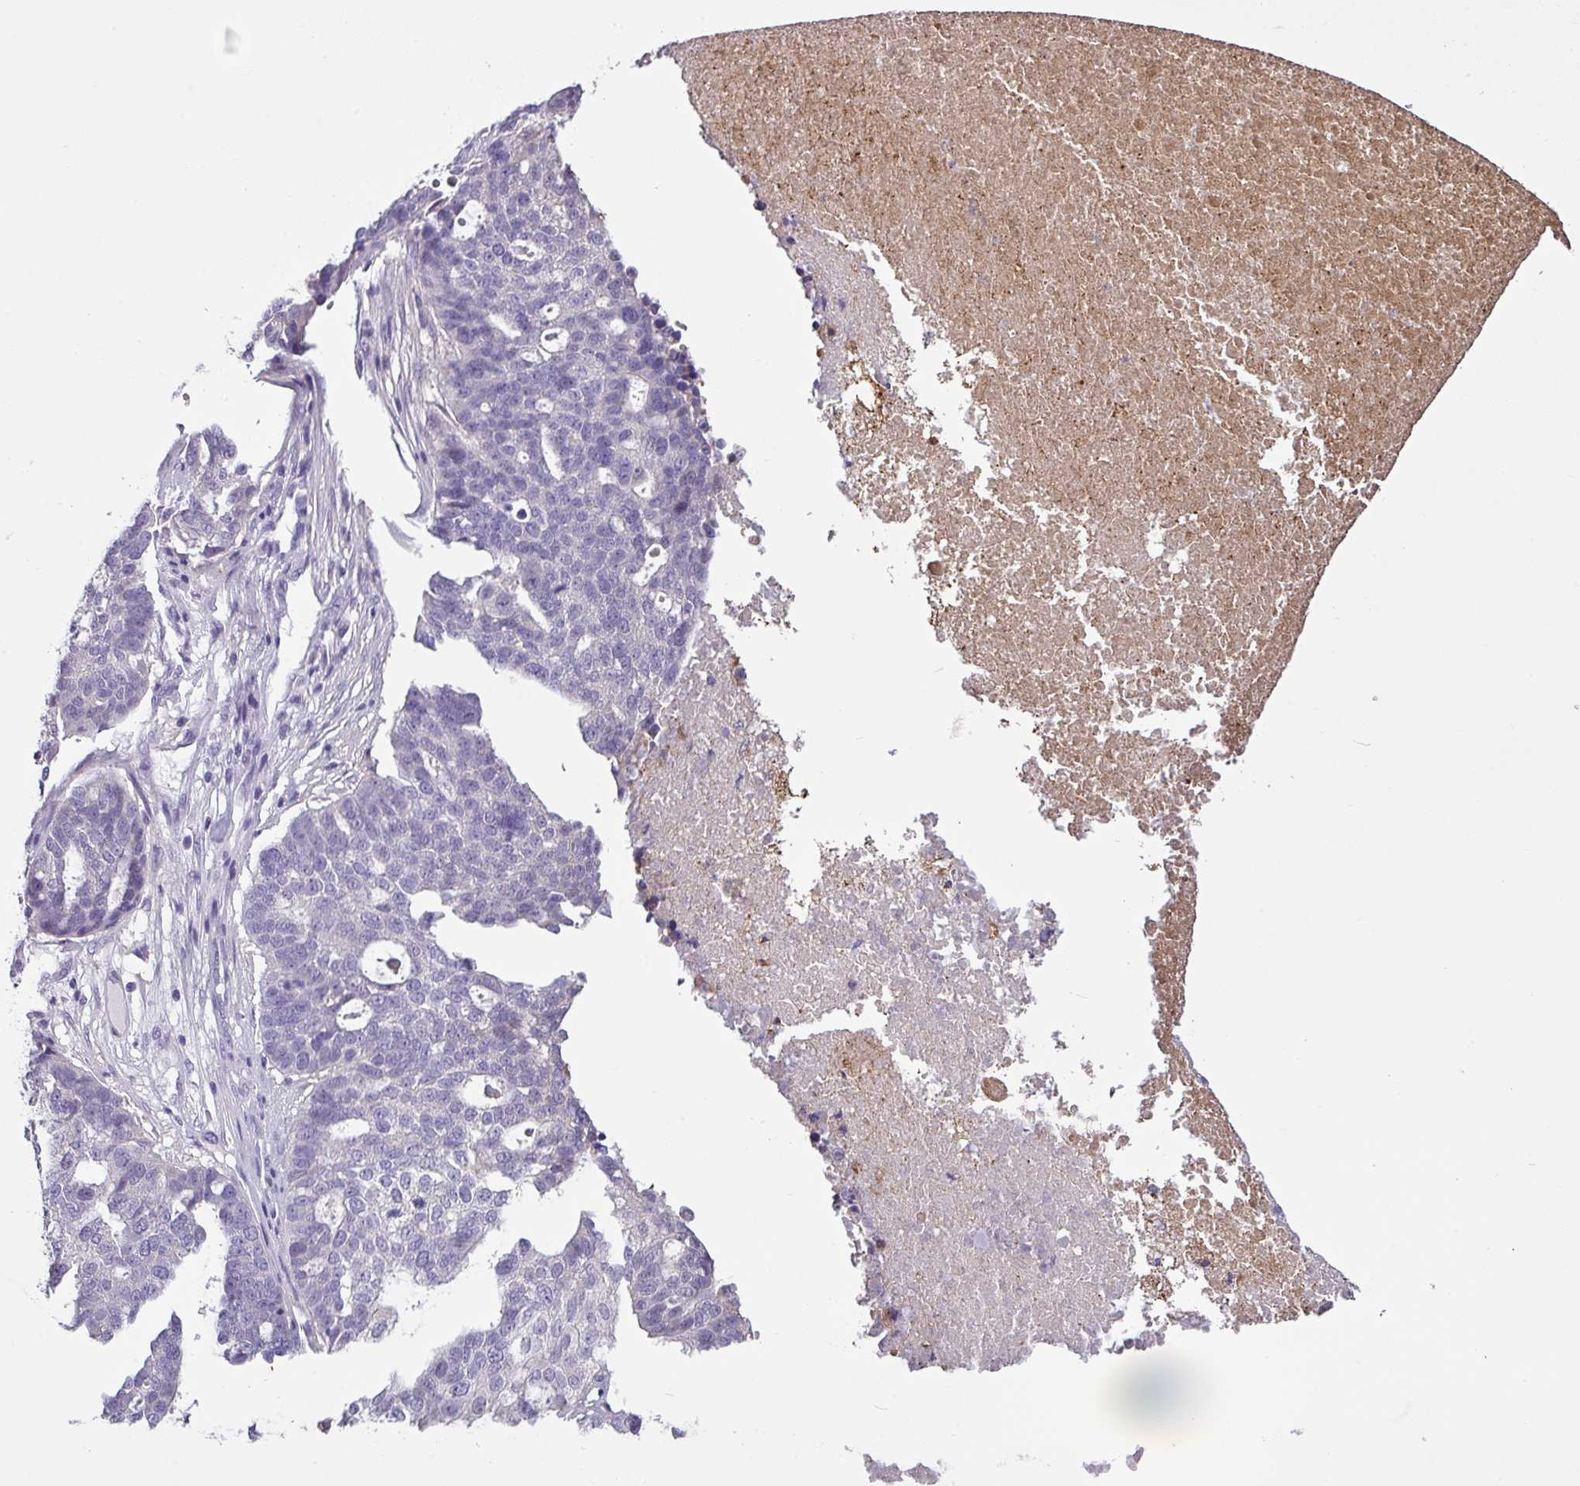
{"staining": {"intensity": "negative", "quantity": "none", "location": "none"}, "tissue": "ovarian cancer", "cell_type": "Tumor cells", "image_type": "cancer", "snomed": [{"axis": "morphology", "description": "Cystadenocarcinoma, serous, NOS"}, {"axis": "topography", "description": "Ovary"}], "caption": "Image shows no protein staining in tumor cells of serous cystadenocarcinoma (ovarian) tissue.", "gene": "TMEM178B", "patient": {"sex": "female", "age": 59}}